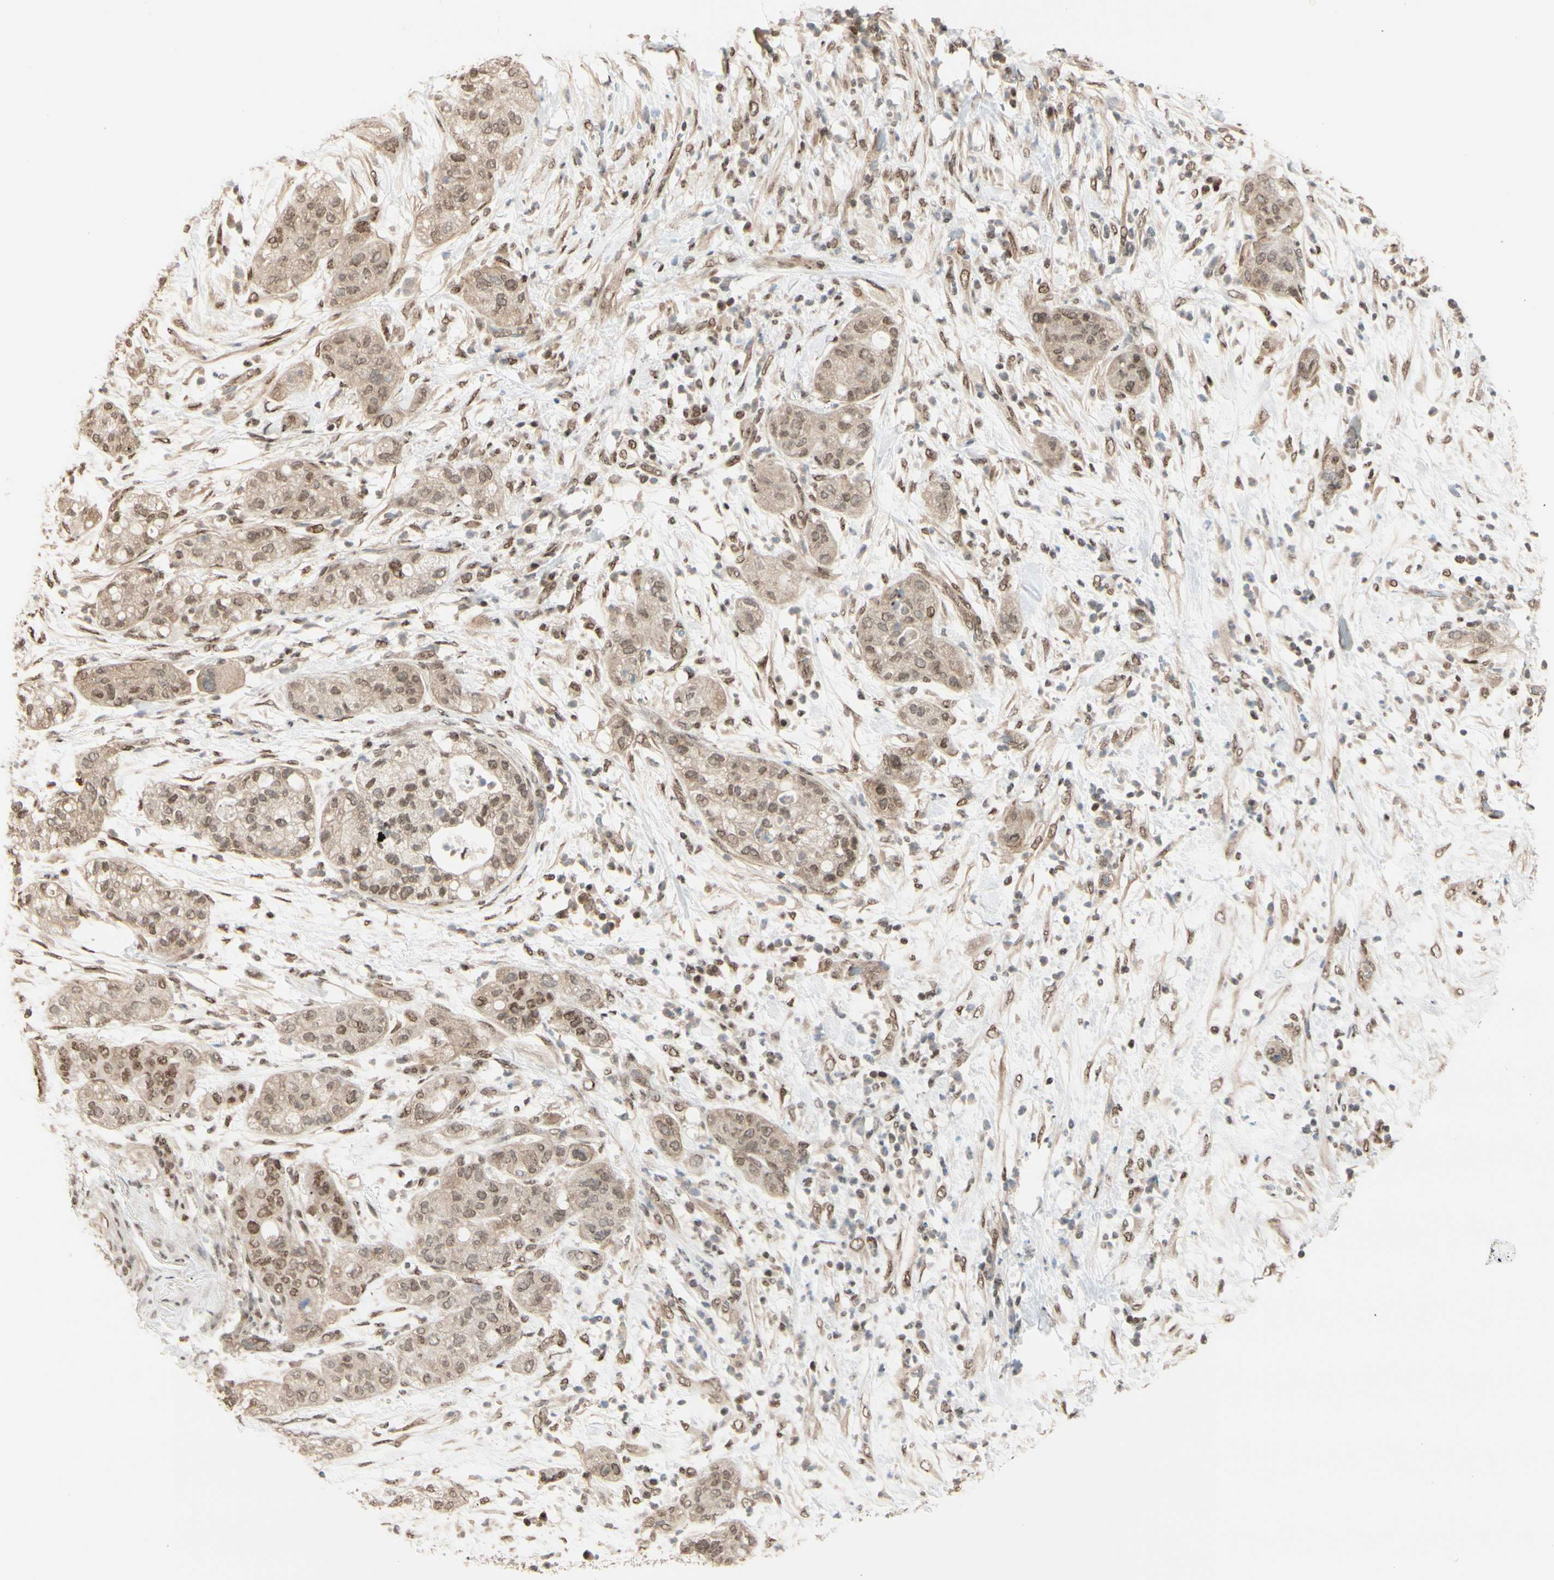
{"staining": {"intensity": "weak", "quantity": ">75%", "location": "cytoplasmic/membranous,nuclear"}, "tissue": "pancreatic cancer", "cell_type": "Tumor cells", "image_type": "cancer", "snomed": [{"axis": "morphology", "description": "Adenocarcinoma, NOS"}, {"axis": "topography", "description": "Pancreas"}], "caption": "Weak cytoplasmic/membranous and nuclear staining for a protein is seen in about >75% of tumor cells of pancreatic adenocarcinoma using IHC.", "gene": "SUFU", "patient": {"sex": "female", "age": 78}}